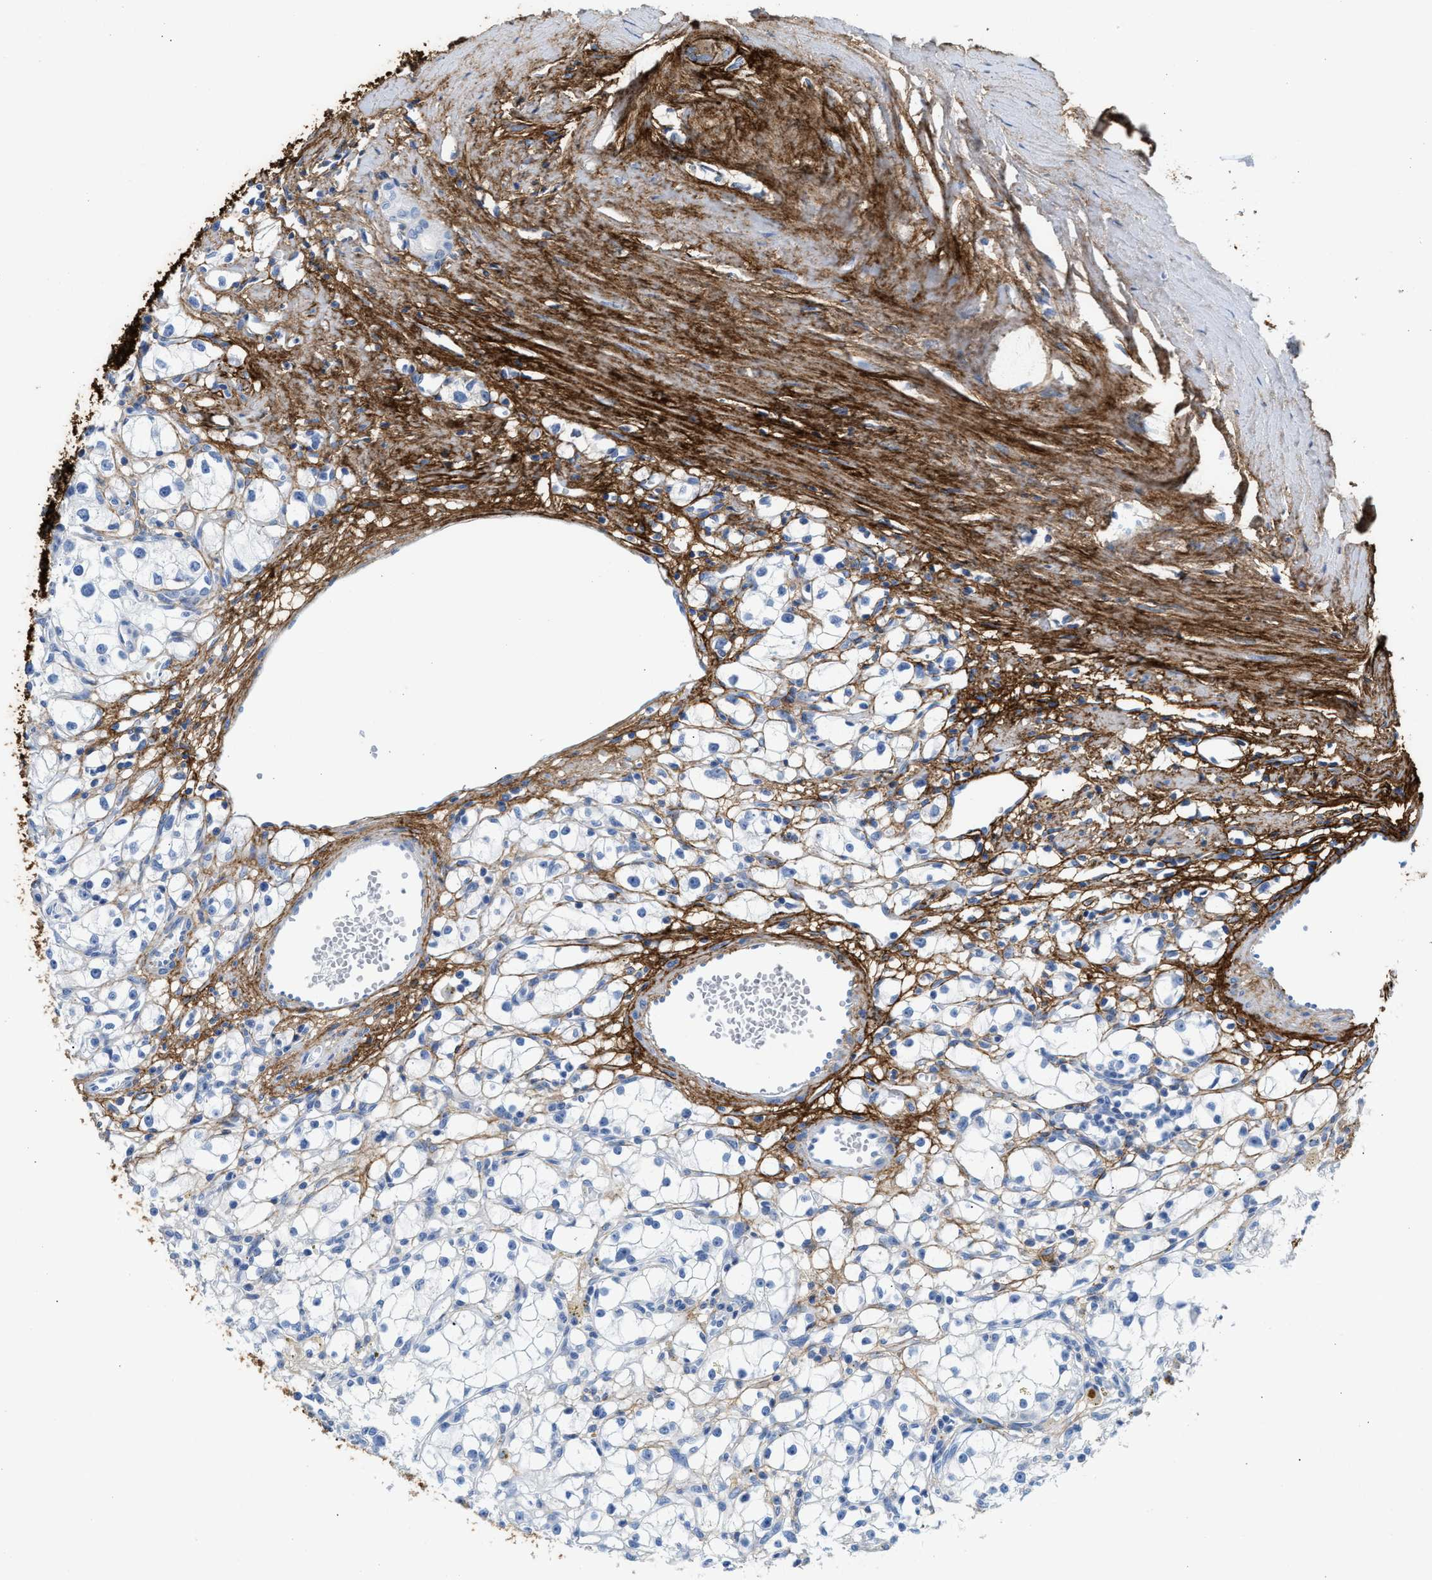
{"staining": {"intensity": "negative", "quantity": "none", "location": "none"}, "tissue": "renal cancer", "cell_type": "Tumor cells", "image_type": "cancer", "snomed": [{"axis": "morphology", "description": "Adenocarcinoma, NOS"}, {"axis": "topography", "description": "Kidney"}], "caption": "The immunohistochemistry (IHC) histopathology image has no significant positivity in tumor cells of renal cancer tissue.", "gene": "TNR", "patient": {"sex": "male", "age": 56}}